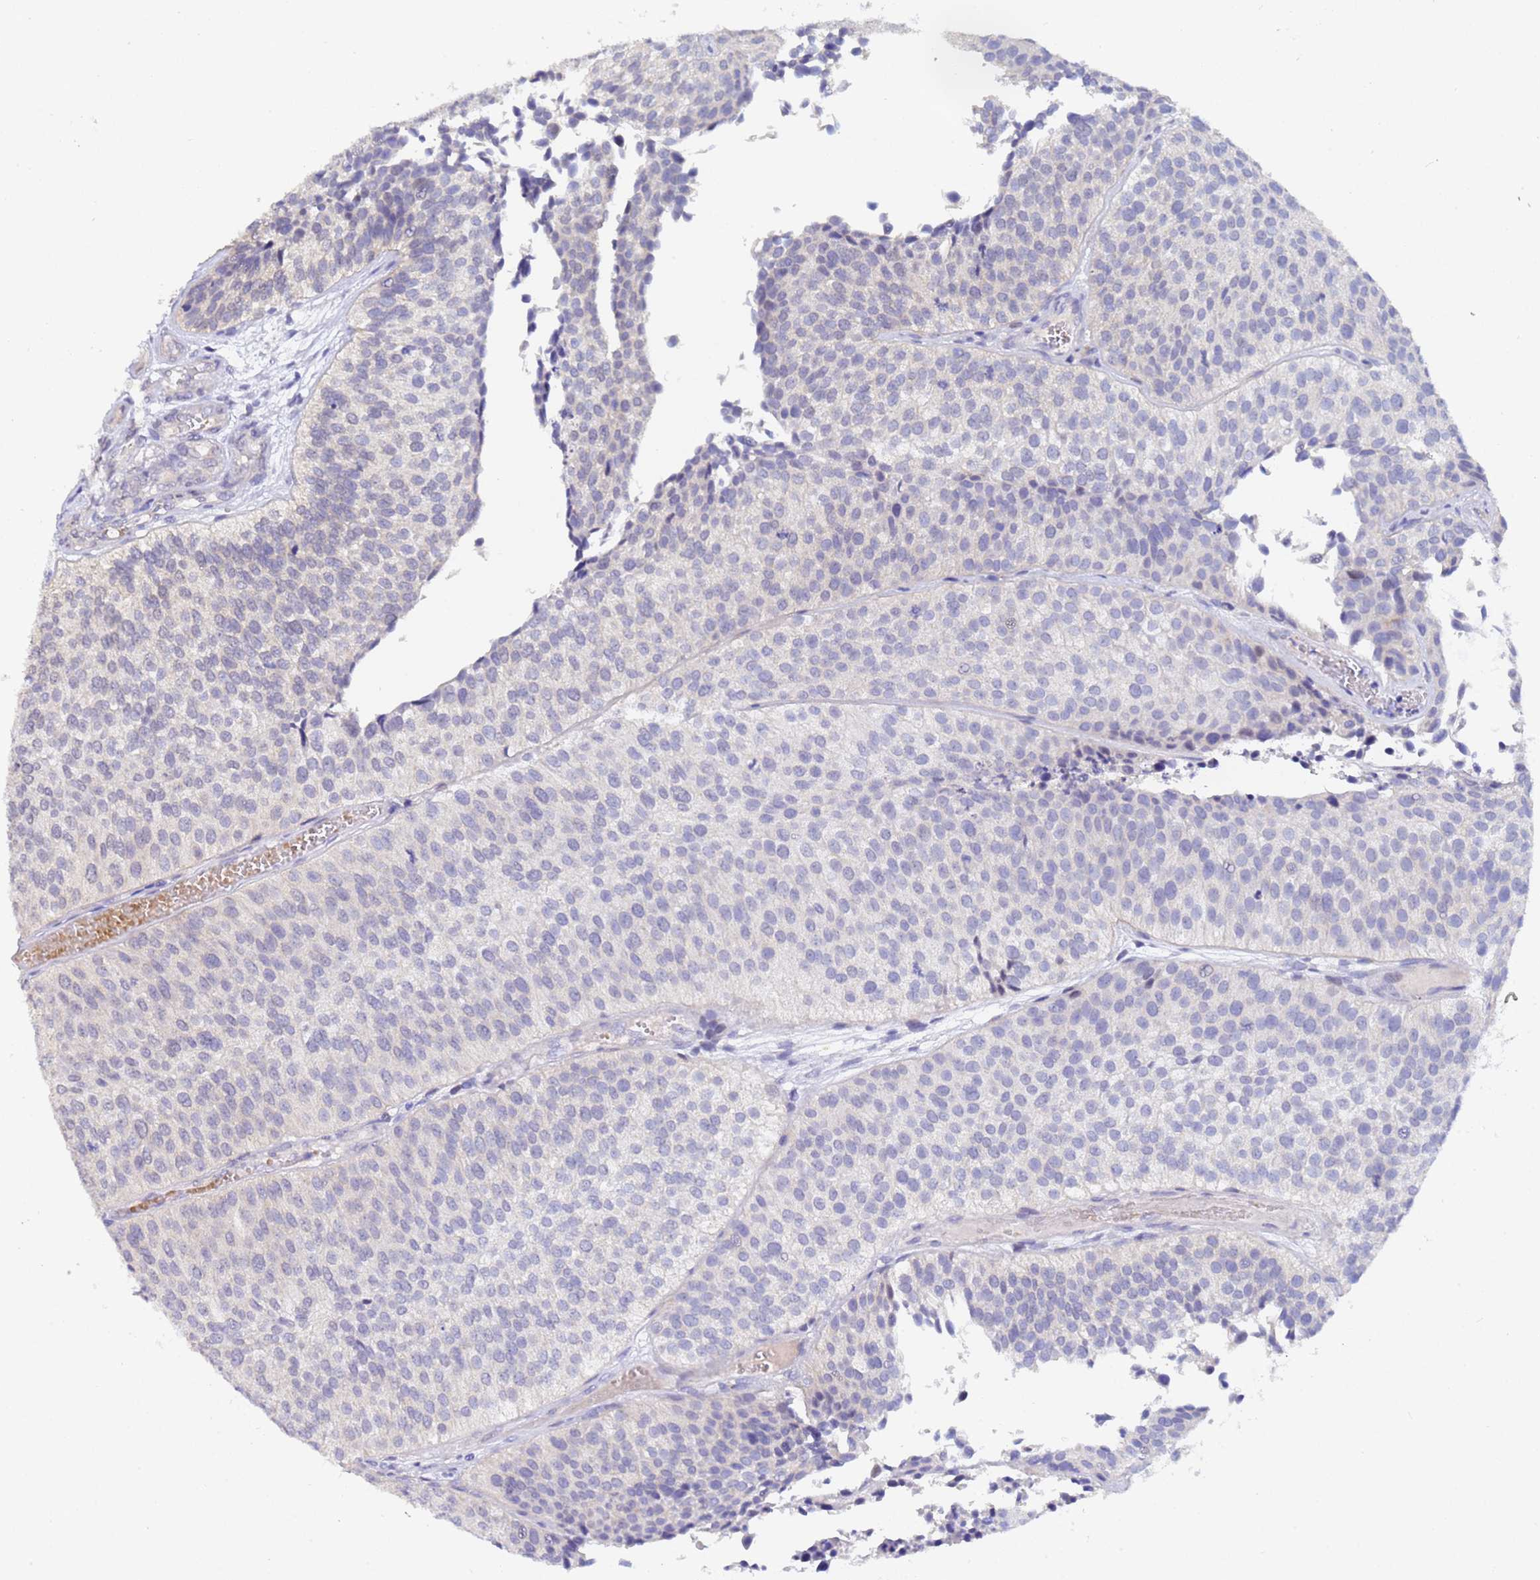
{"staining": {"intensity": "negative", "quantity": "none", "location": "none"}, "tissue": "urothelial cancer", "cell_type": "Tumor cells", "image_type": "cancer", "snomed": [{"axis": "morphology", "description": "Urothelial carcinoma, Low grade"}, {"axis": "topography", "description": "Urinary bladder"}], "caption": "High magnification brightfield microscopy of low-grade urothelial carcinoma stained with DAB (3,3'-diaminobenzidine) (brown) and counterstained with hematoxylin (blue): tumor cells show no significant expression.", "gene": "IHO1", "patient": {"sex": "male", "age": 84}}